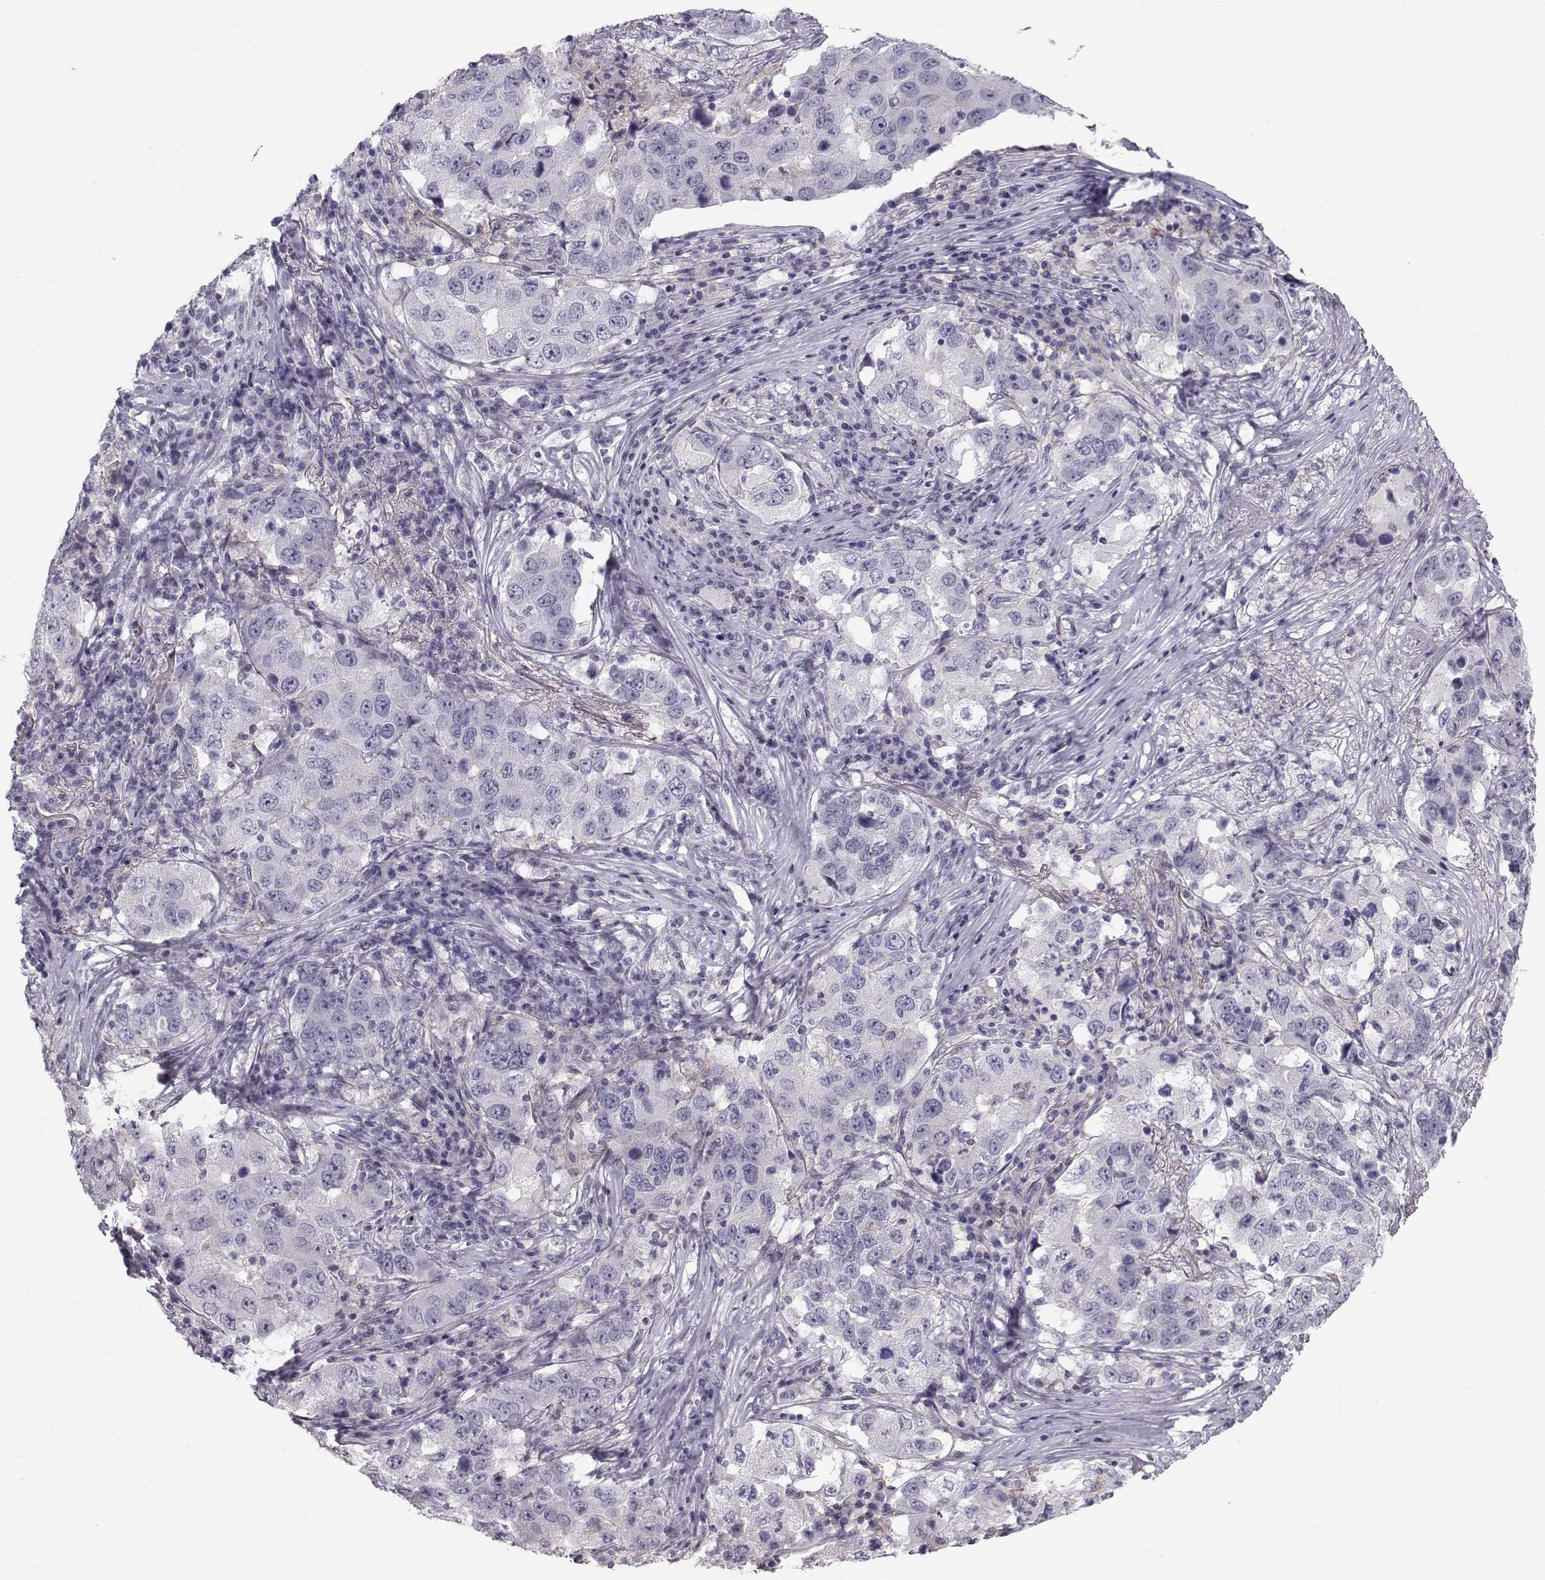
{"staining": {"intensity": "negative", "quantity": "none", "location": "none"}, "tissue": "lung cancer", "cell_type": "Tumor cells", "image_type": "cancer", "snomed": [{"axis": "morphology", "description": "Adenocarcinoma, NOS"}, {"axis": "topography", "description": "Lung"}], "caption": "IHC of lung cancer shows no staining in tumor cells.", "gene": "SPDYE4", "patient": {"sex": "male", "age": 73}}